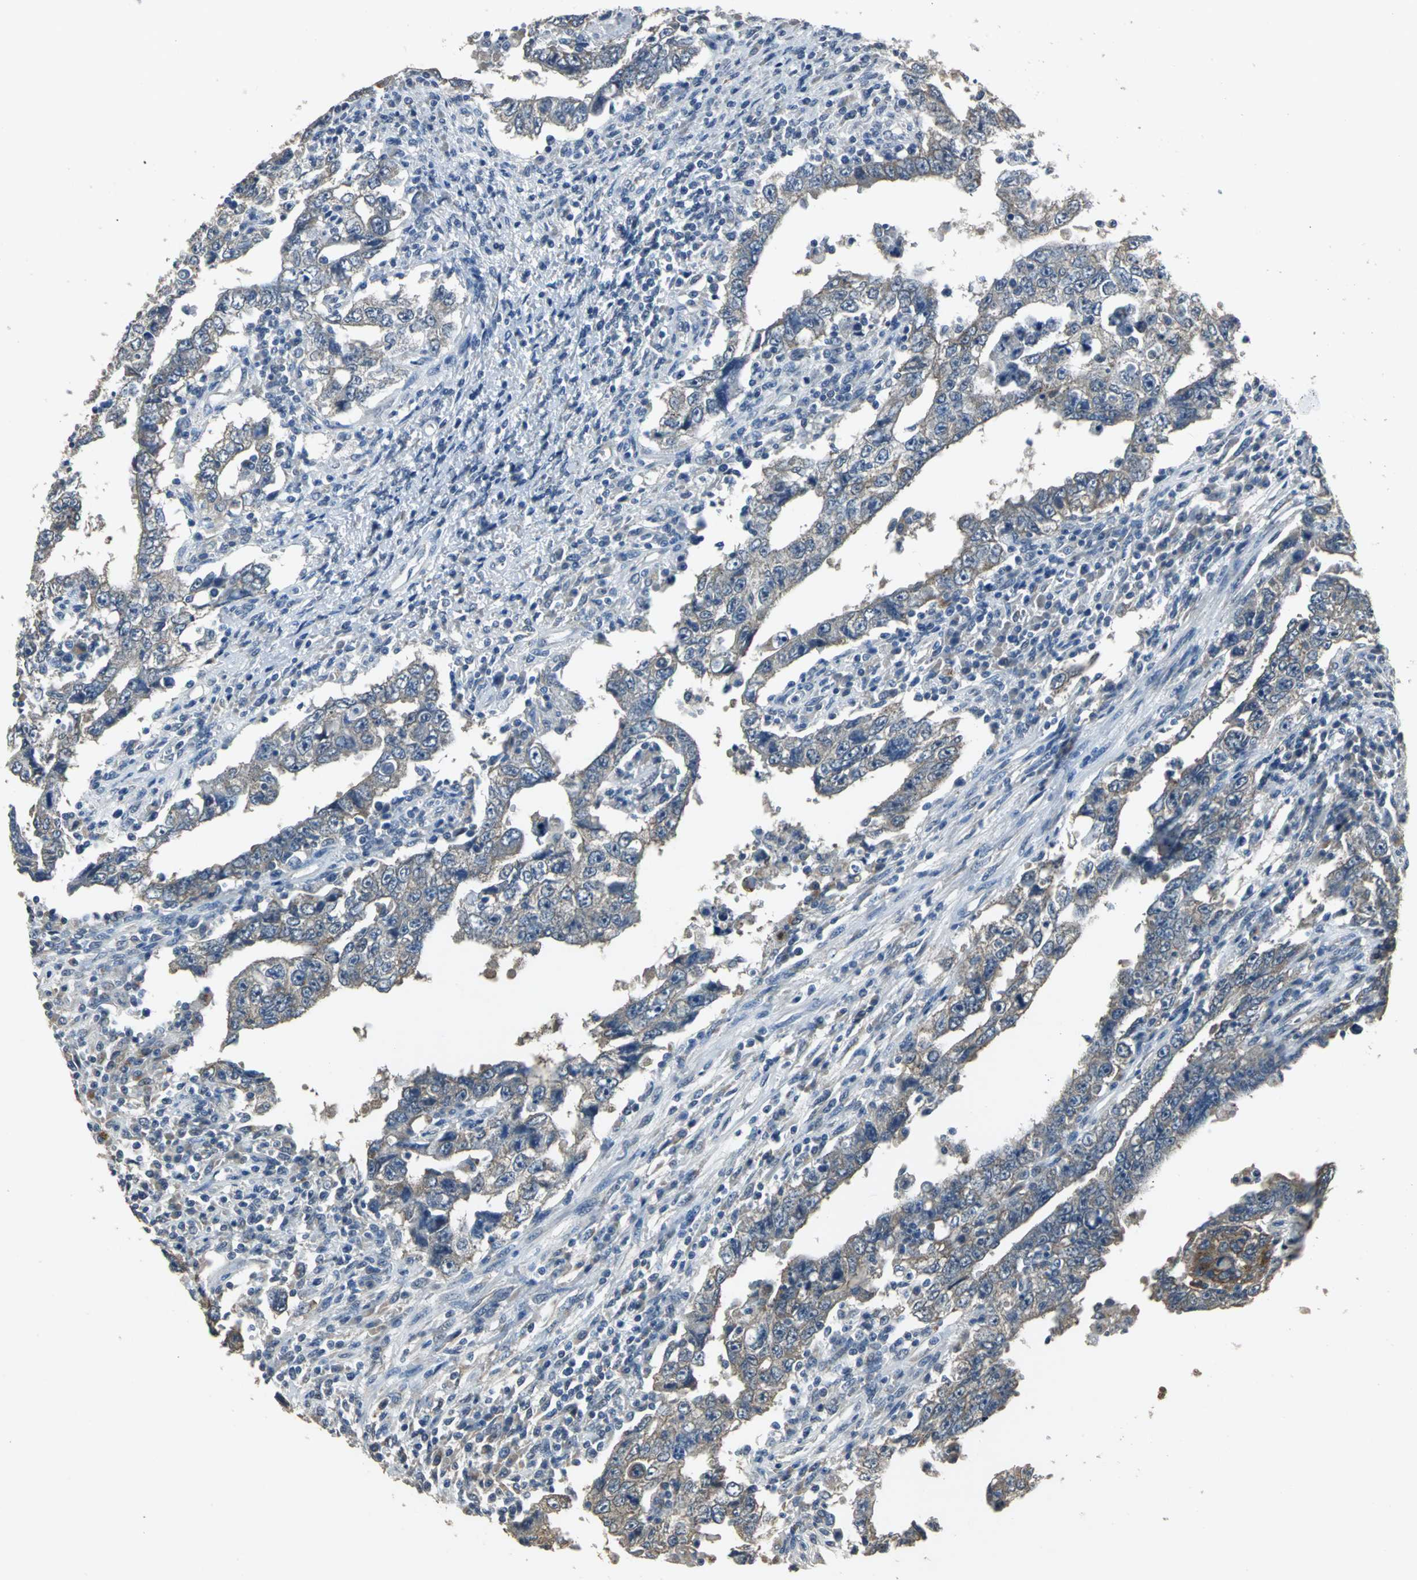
{"staining": {"intensity": "weak", "quantity": ">75%", "location": "cytoplasmic/membranous"}, "tissue": "testis cancer", "cell_type": "Tumor cells", "image_type": "cancer", "snomed": [{"axis": "morphology", "description": "Carcinoma, Embryonal, NOS"}, {"axis": "topography", "description": "Testis"}], "caption": "Brown immunohistochemical staining in human testis embryonal carcinoma exhibits weak cytoplasmic/membranous staining in about >75% of tumor cells.", "gene": "OCLN", "patient": {"sex": "male", "age": 26}}